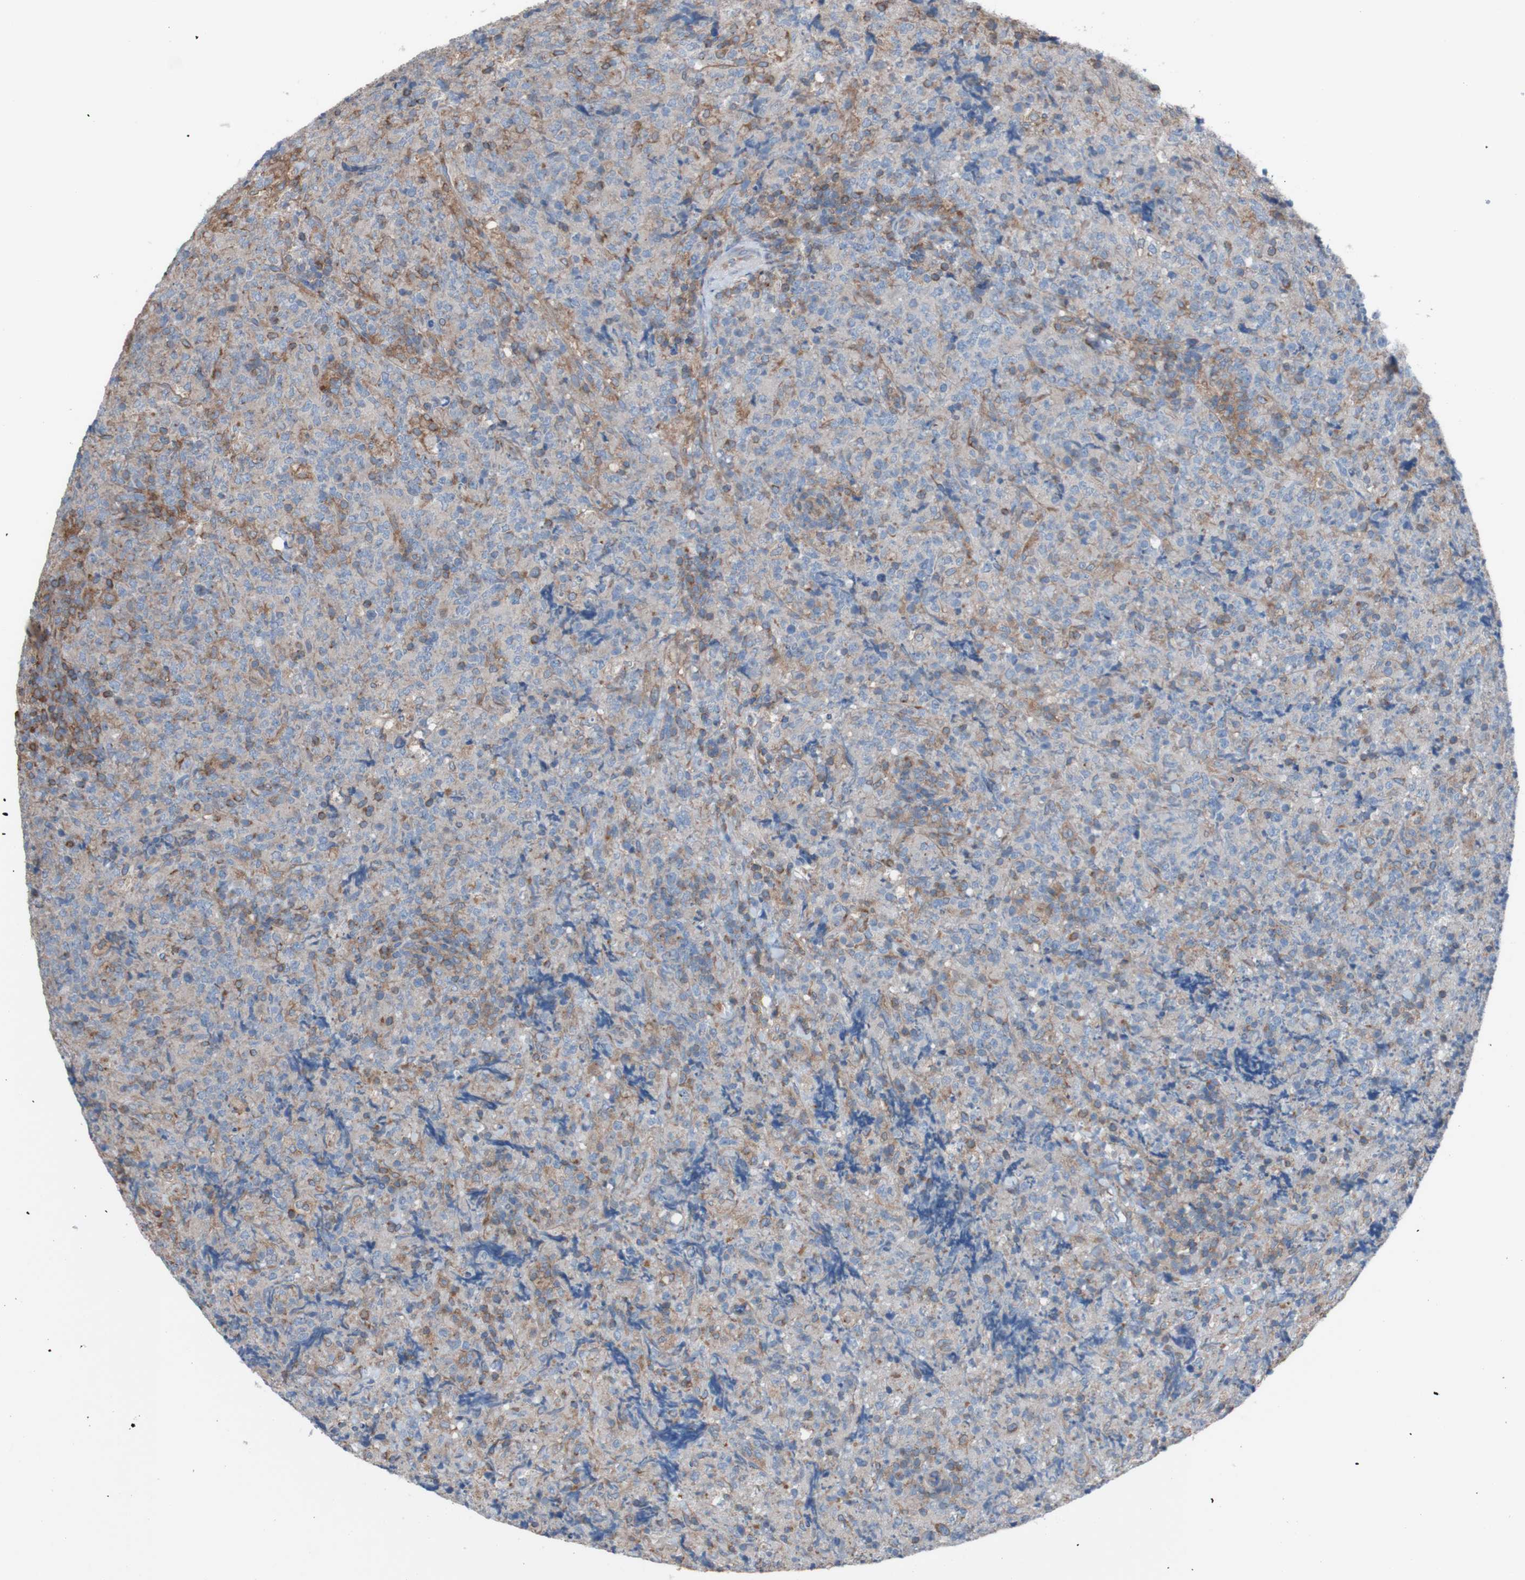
{"staining": {"intensity": "moderate", "quantity": "25%-75%", "location": "cytoplasmic/membranous"}, "tissue": "lymphoma", "cell_type": "Tumor cells", "image_type": "cancer", "snomed": [{"axis": "morphology", "description": "Malignant lymphoma, non-Hodgkin's type, High grade"}, {"axis": "topography", "description": "Tonsil"}], "caption": "Immunohistochemical staining of human lymphoma shows medium levels of moderate cytoplasmic/membranous expression in approximately 25%-75% of tumor cells.", "gene": "MINAR1", "patient": {"sex": "female", "age": 36}}